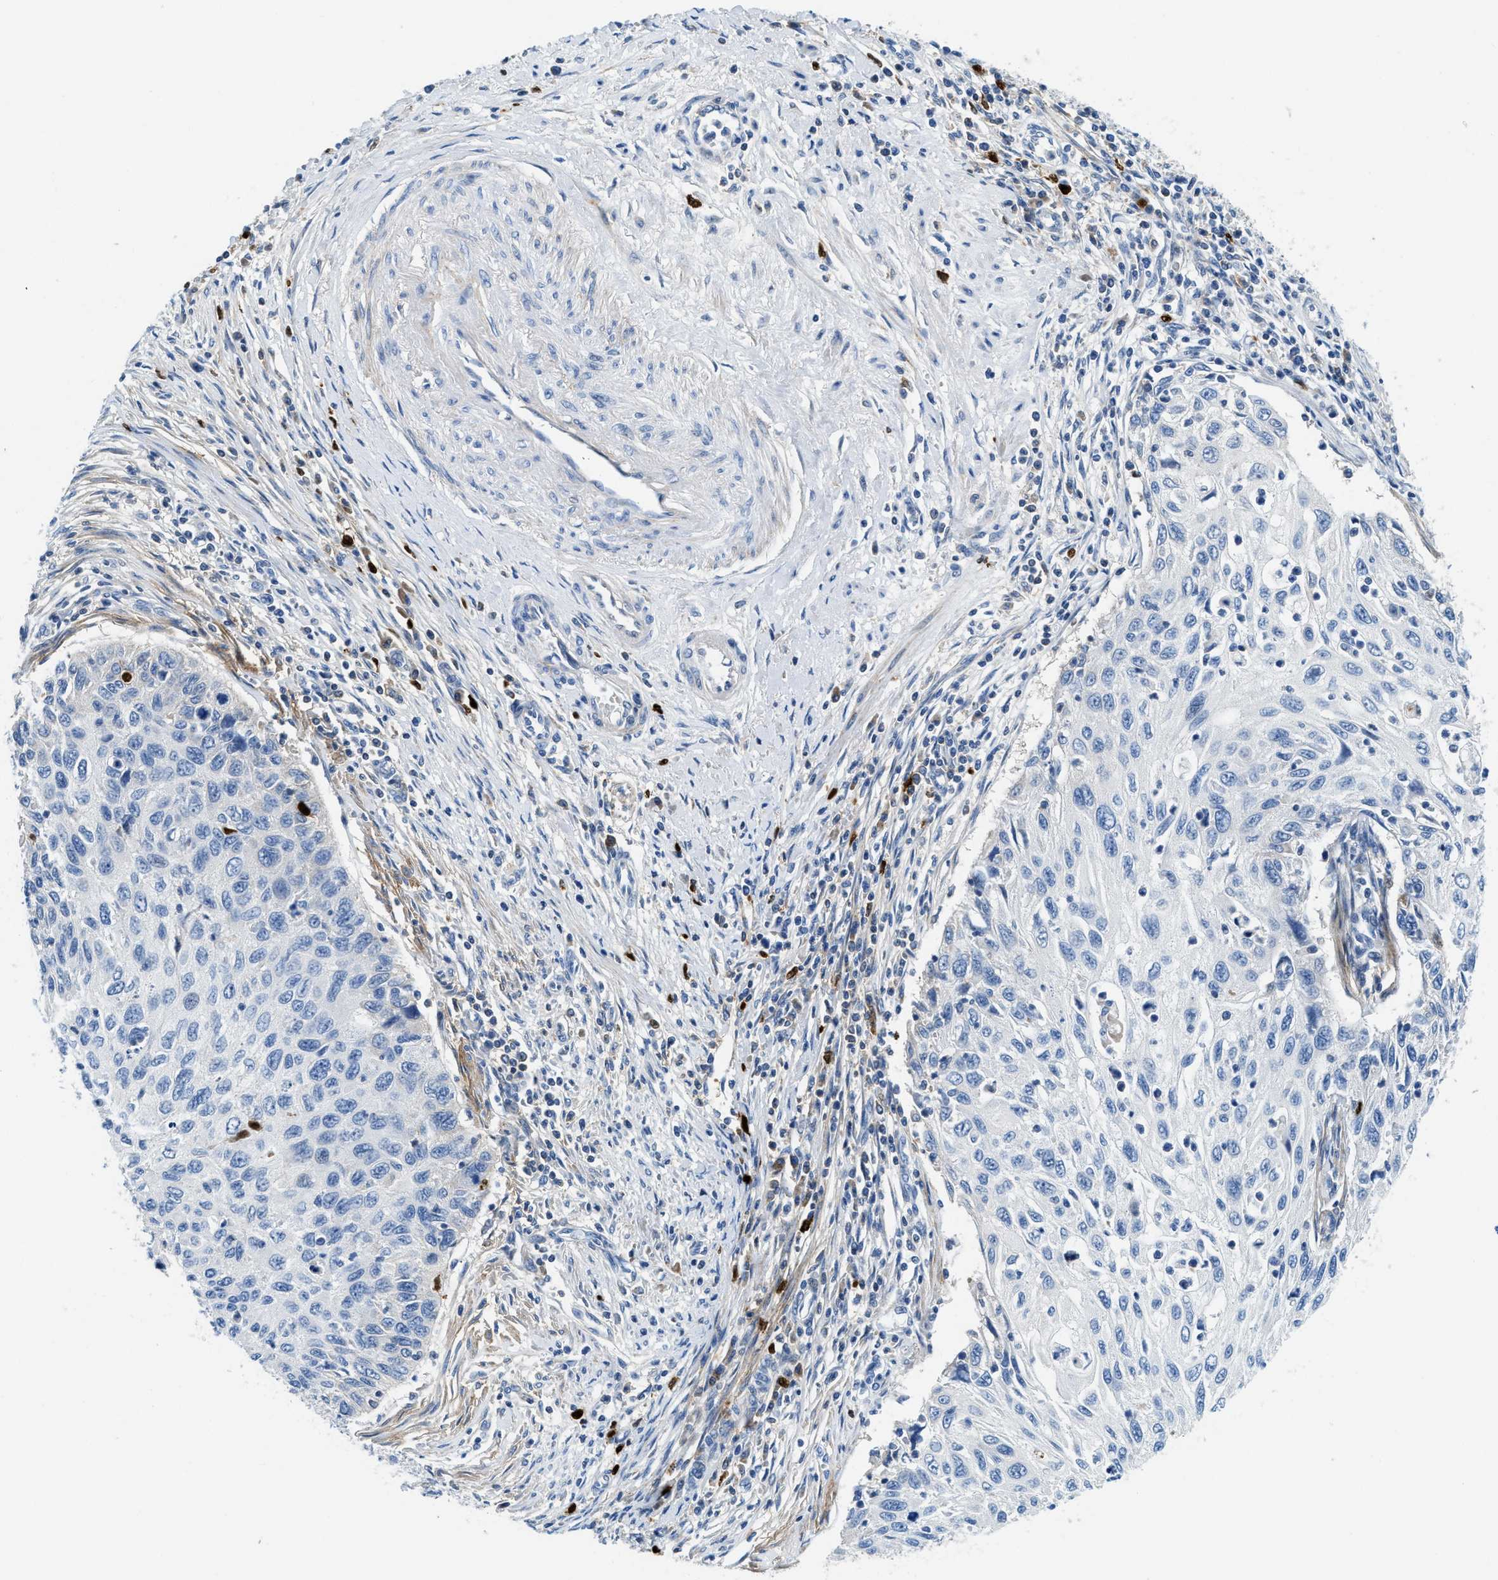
{"staining": {"intensity": "negative", "quantity": "none", "location": "none"}, "tissue": "cervical cancer", "cell_type": "Tumor cells", "image_type": "cancer", "snomed": [{"axis": "morphology", "description": "Squamous cell carcinoma, NOS"}, {"axis": "topography", "description": "Cervix"}], "caption": "Immunohistochemistry image of neoplastic tissue: human squamous cell carcinoma (cervical) stained with DAB (3,3'-diaminobenzidine) displays no significant protein expression in tumor cells.", "gene": "CFB", "patient": {"sex": "female", "age": 70}}